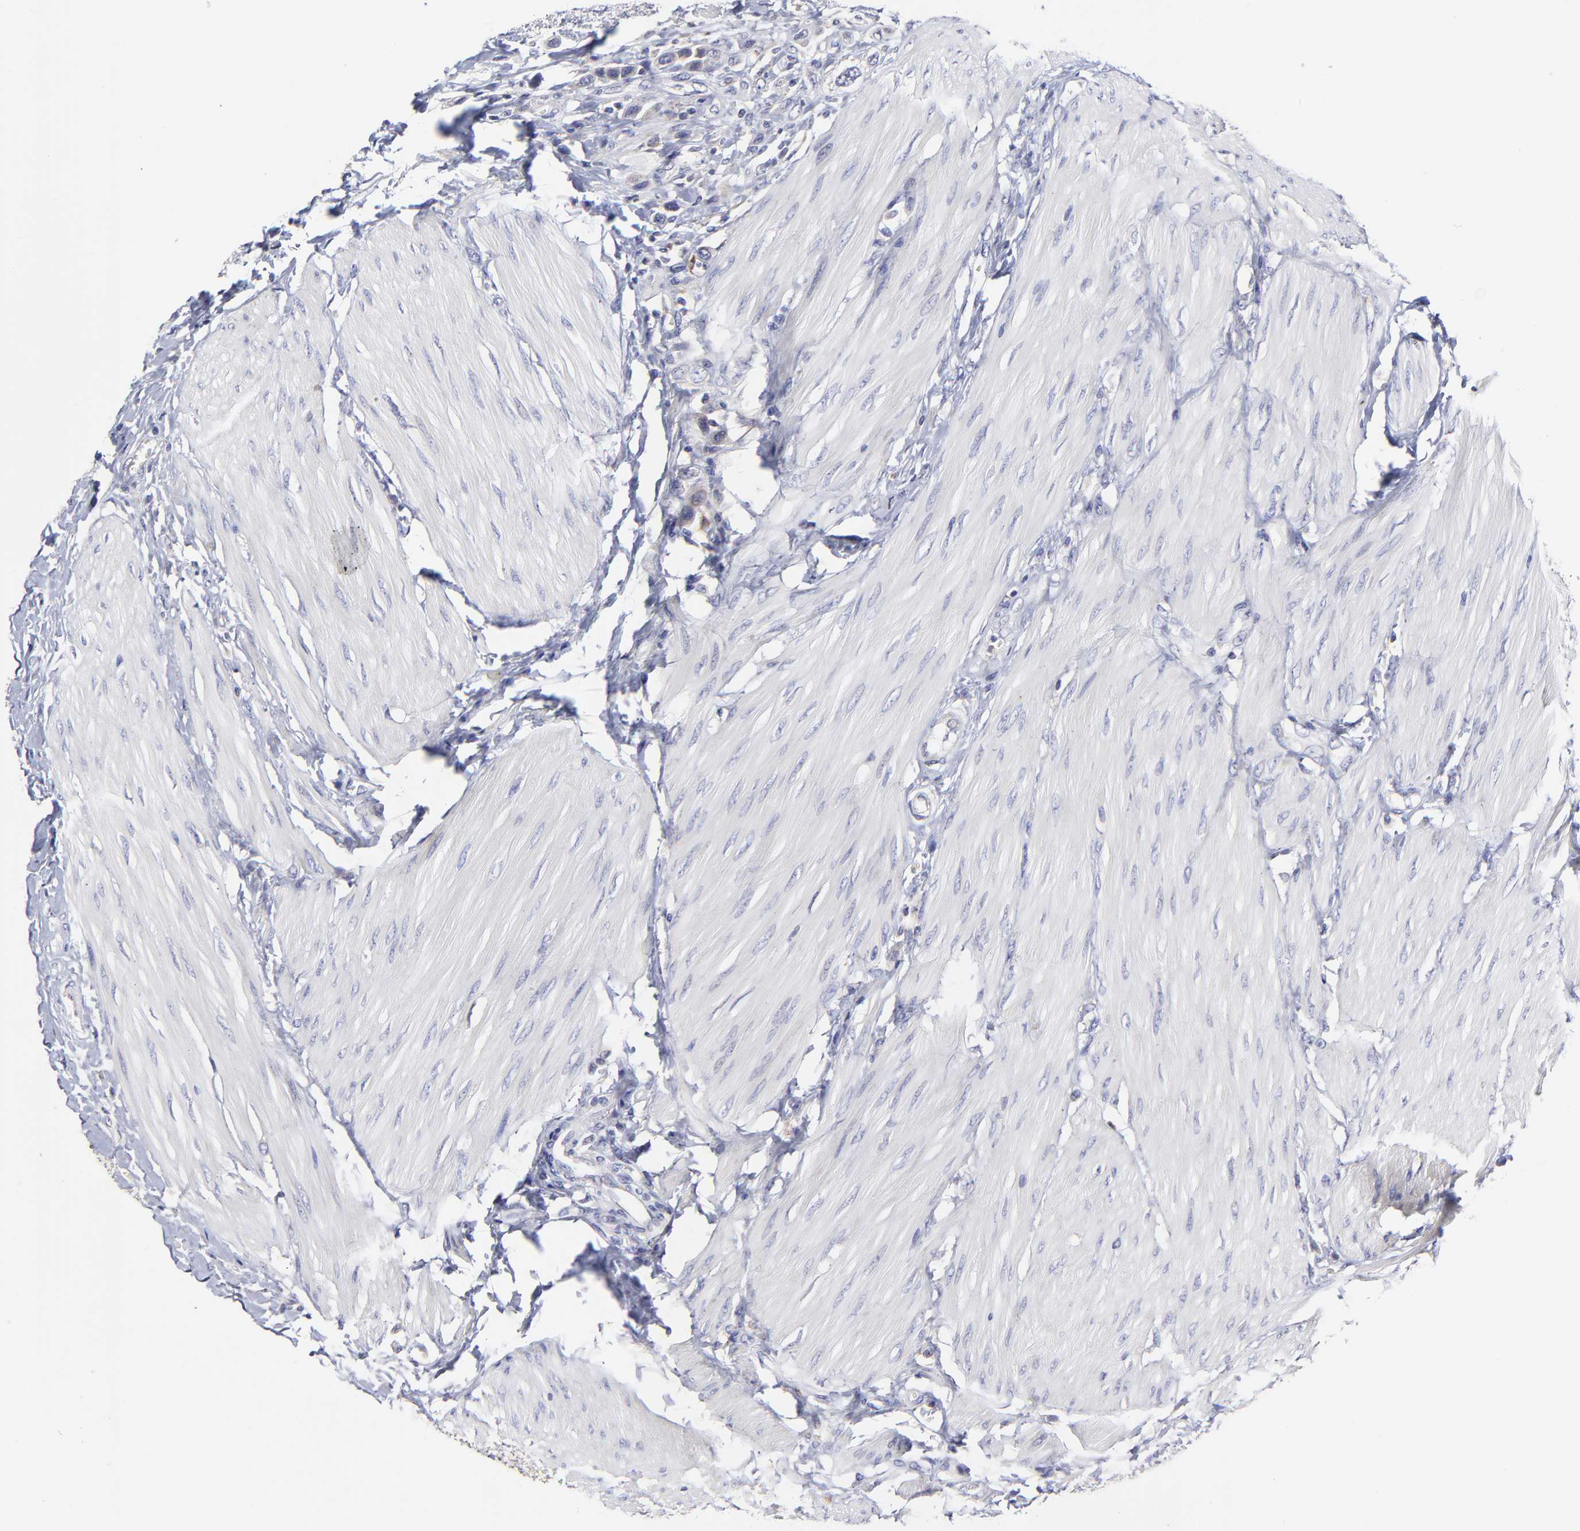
{"staining": {"intensity": "weak", "quantity": "25%-75%", "location": "cytoplasmic/membranous"}, "tissue": "urothelial cancer", "cell_type": "Tumor cells", "image_type": "cancer", "snomed": [{"axis": "morphology", "description": "Urothelial carcinoma, High grade"}, {"axis": "topography", "description": "Urinary bladder"}], "caption": "There is low levels of weak cytoplasmic/membranous staining in tumor cells of urothelial cancer, as demonstrated by immunohistochemical staining (brown color).", "gene": "GCSAM", "patient": {"sex": "male", "age": 50}}